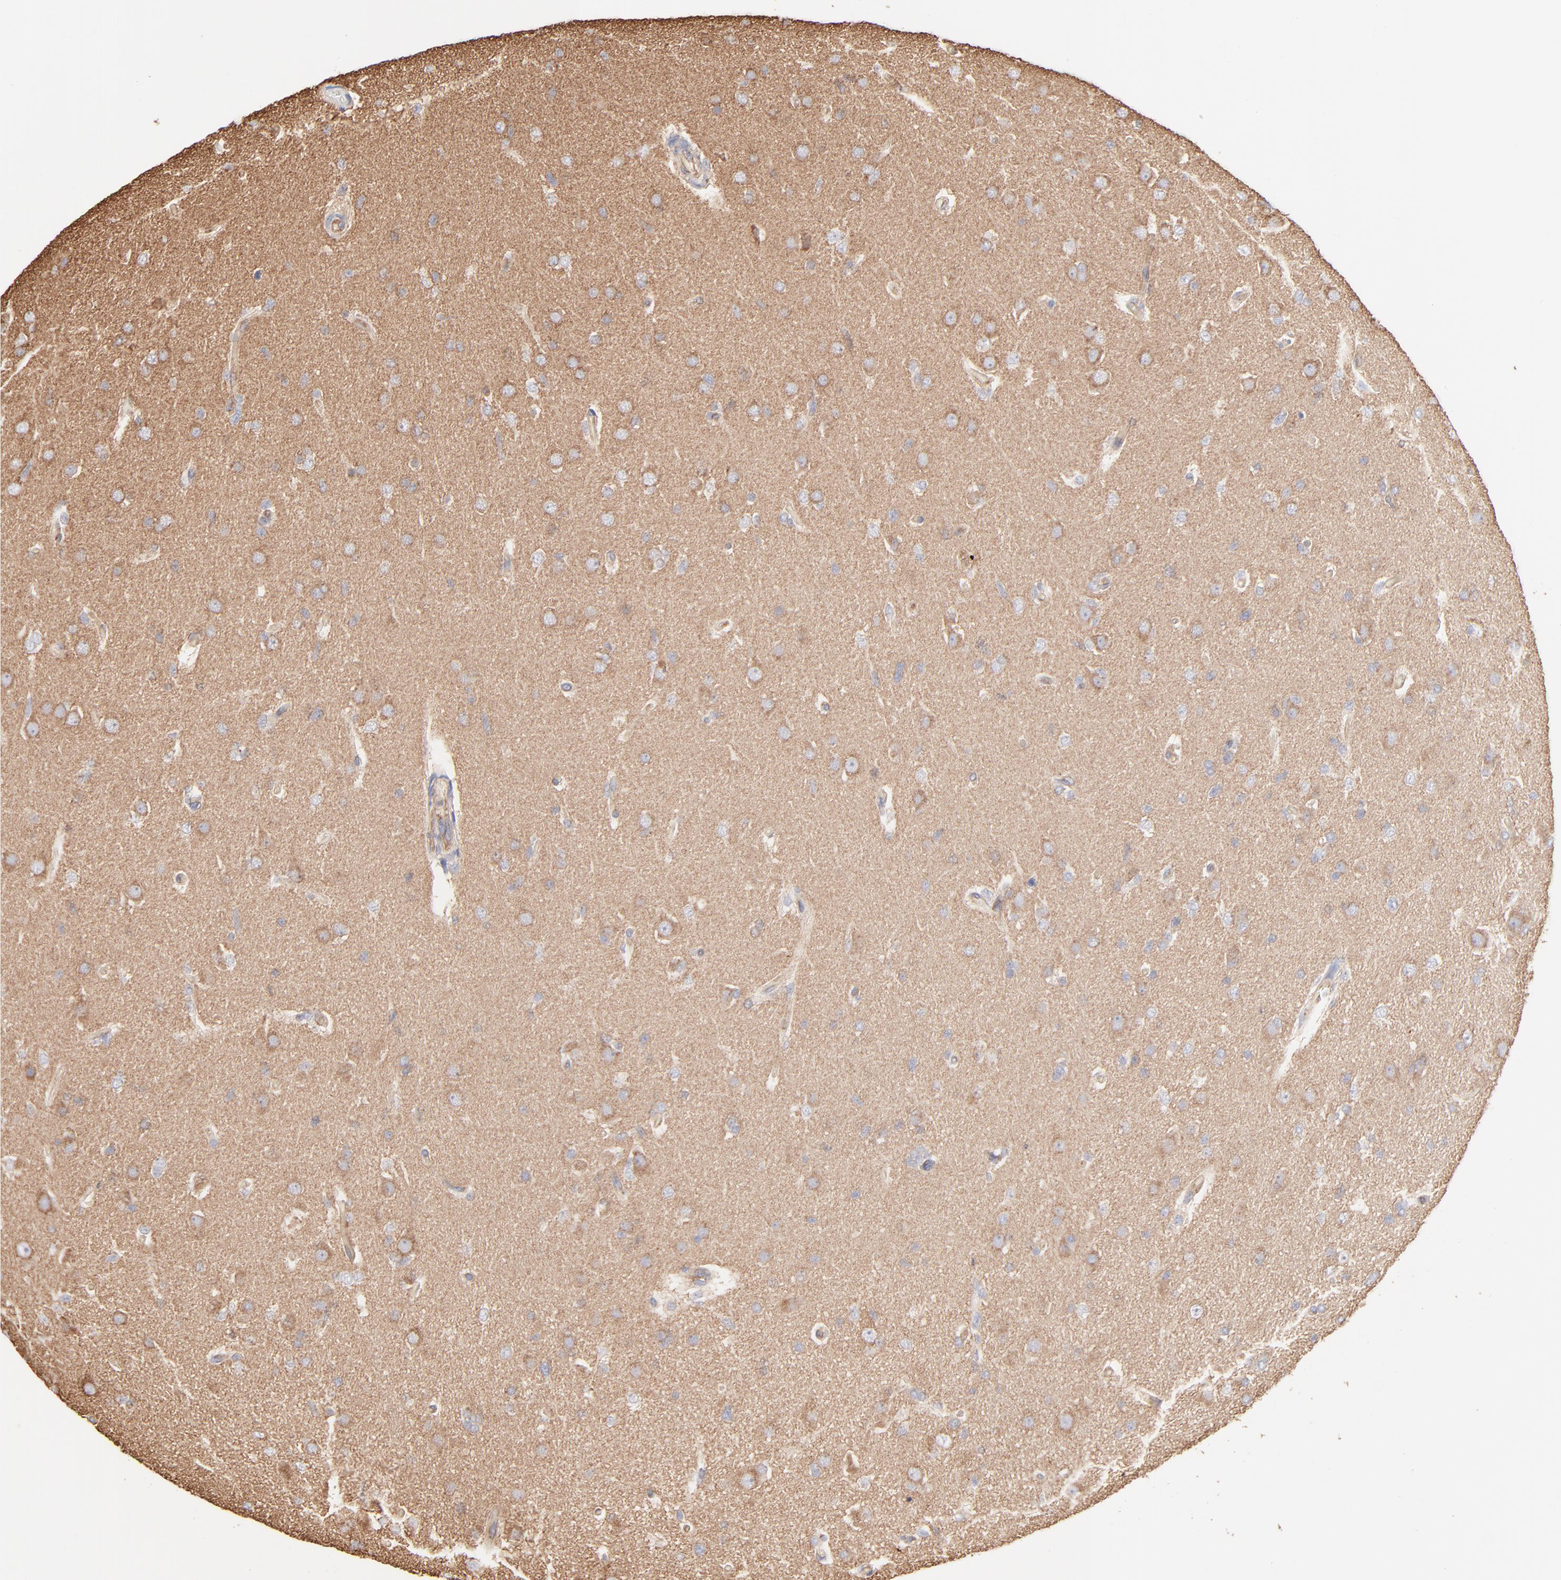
{"staining": {"intensity": "moderate", "quantity": "25%-75%", "location": "cytoplasmic/membranous"}, "tissue": "glioma", "cell_type": "Tumor cells", "image_type": "cancer", "snomed": [{"axis": "morphology", "description": "Glioma, malignant, High grade"}, {"axis": "topography", "description": "Brain"}], "caption": "Glioma was stained to show a protein in brown. There is medium levels of moderate cytoplasmic/membranous expression in about 25%-75% of tumor cells.", "gene": "CLTB", "patient": {"sex": "male", "age": 33}}